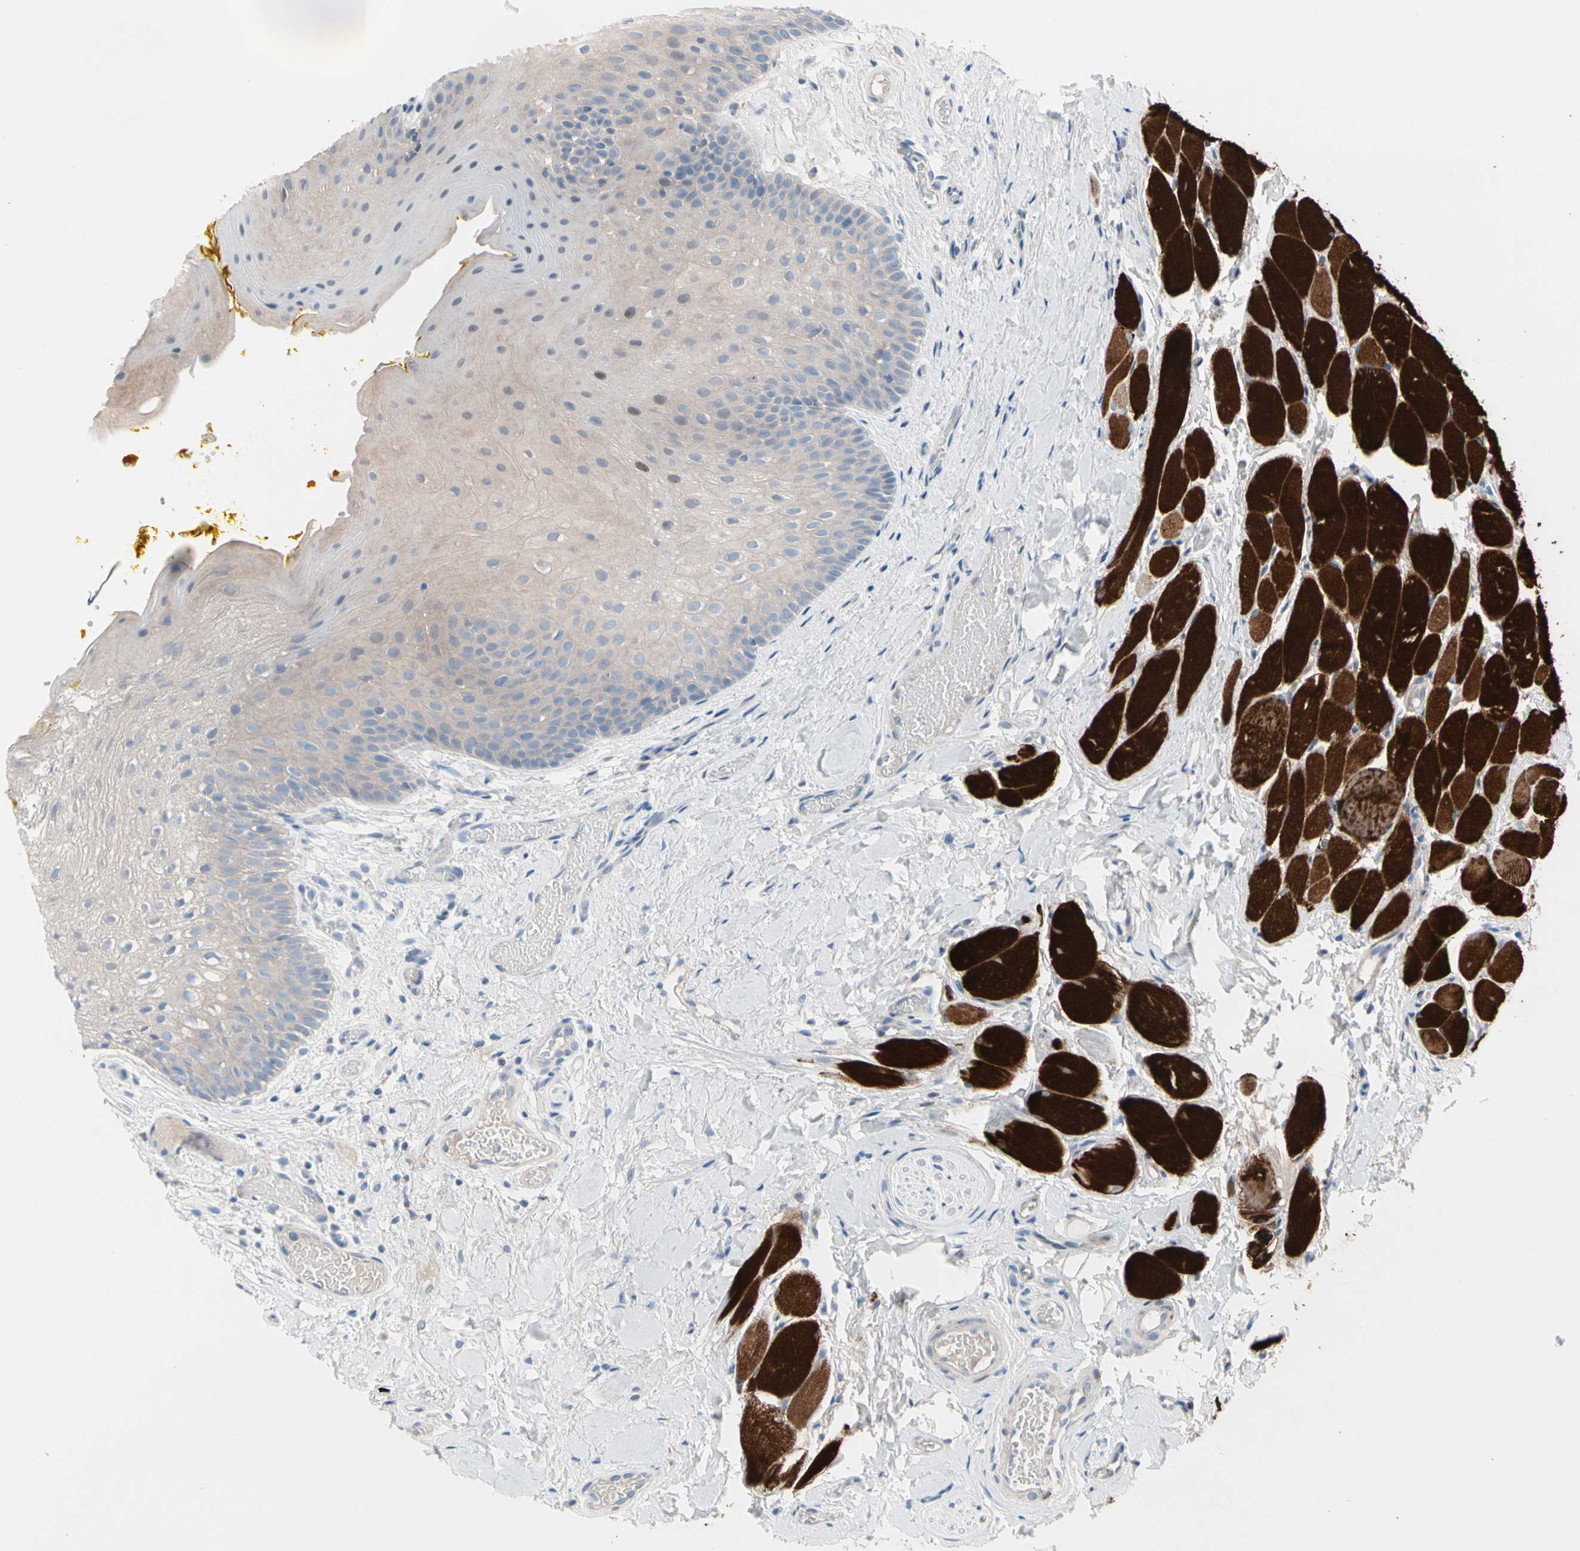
{"staining": {"intensity": "weak", "quantity": "25%-75%", "location": "cytoplasmic/membranous"}, "tissue": "oral mucosa", "cell_type": "Squamous epithelial cells", "image_type": "normal", "snomed": [{"axis": "morphology", "description": "Normal tissue, NOS"}, {"axis": "topography", "description": "Oral tissue"}], "caption": "Immunohistochemical staining of benign oral mucosa displays 25%-75% levels of weak cytoplasmic/membranous protein positivity in about 25%-75% of squamous epithelial cells. (Stains: DAB in brown, nuclei in blue, Microscopy: brightfield microscopy at high magnification).", "gene": "CASQ1", "patient": {"sex": "male", "age": 54}}